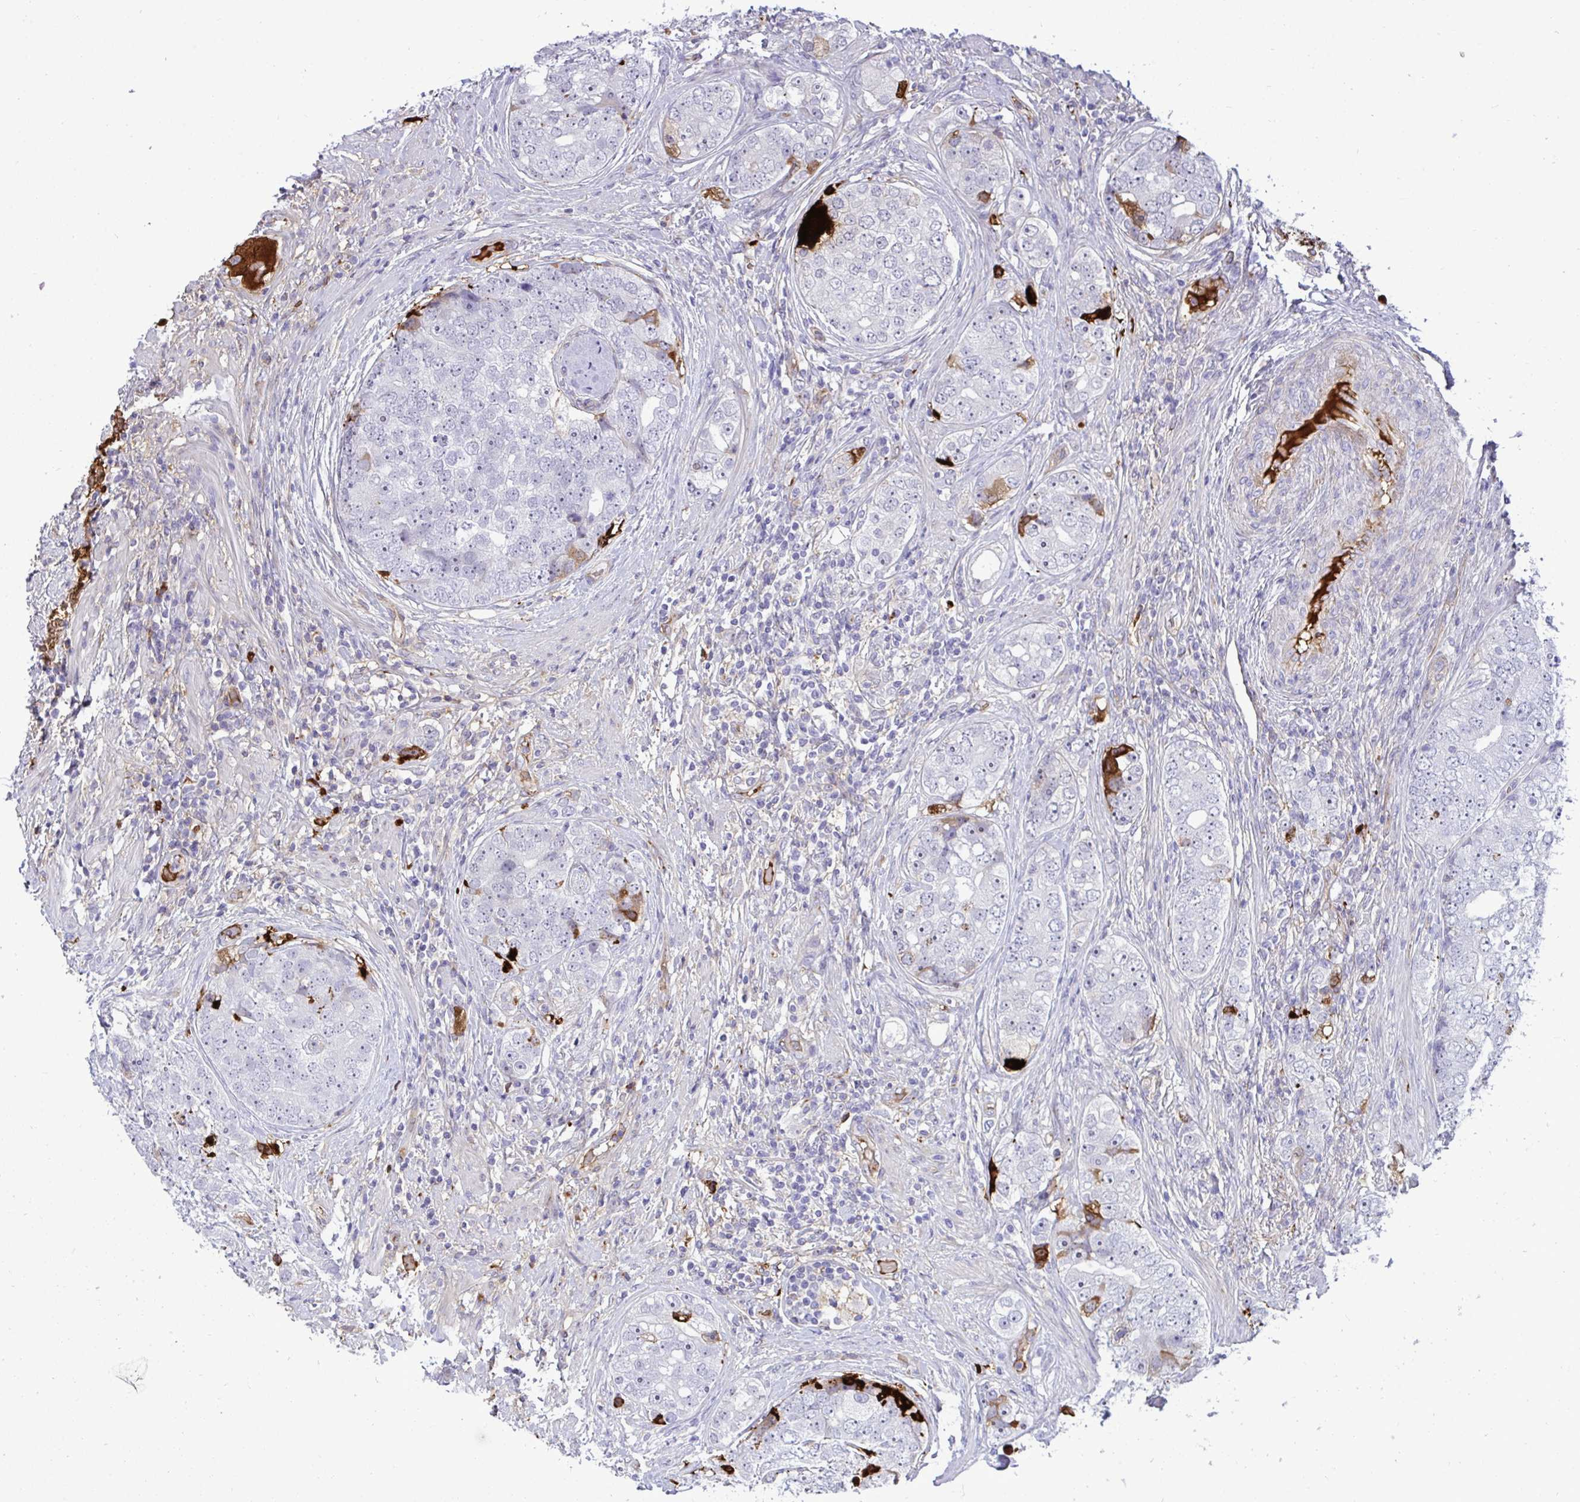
{"staining": {"intensity": "strong", "quantity": "<25%", "location": "cytoplasmic/membranous"}, "tissue": "prostate cancer", "cell_type": "Tumor cells", "image_type": "cancer", "snomed": [{"axis": "morphology", "description": "Adenocarcinoma, High grade"}, {"axis": "topography", "description": "Prostate"}], "caption": "Protein expression analysis of human prostate cancer reveals strong cytoplasmic/membranous expression in about <25% of tumor cells.", "gene": "F2", "patient": {"sex": "male", "age": 60}}